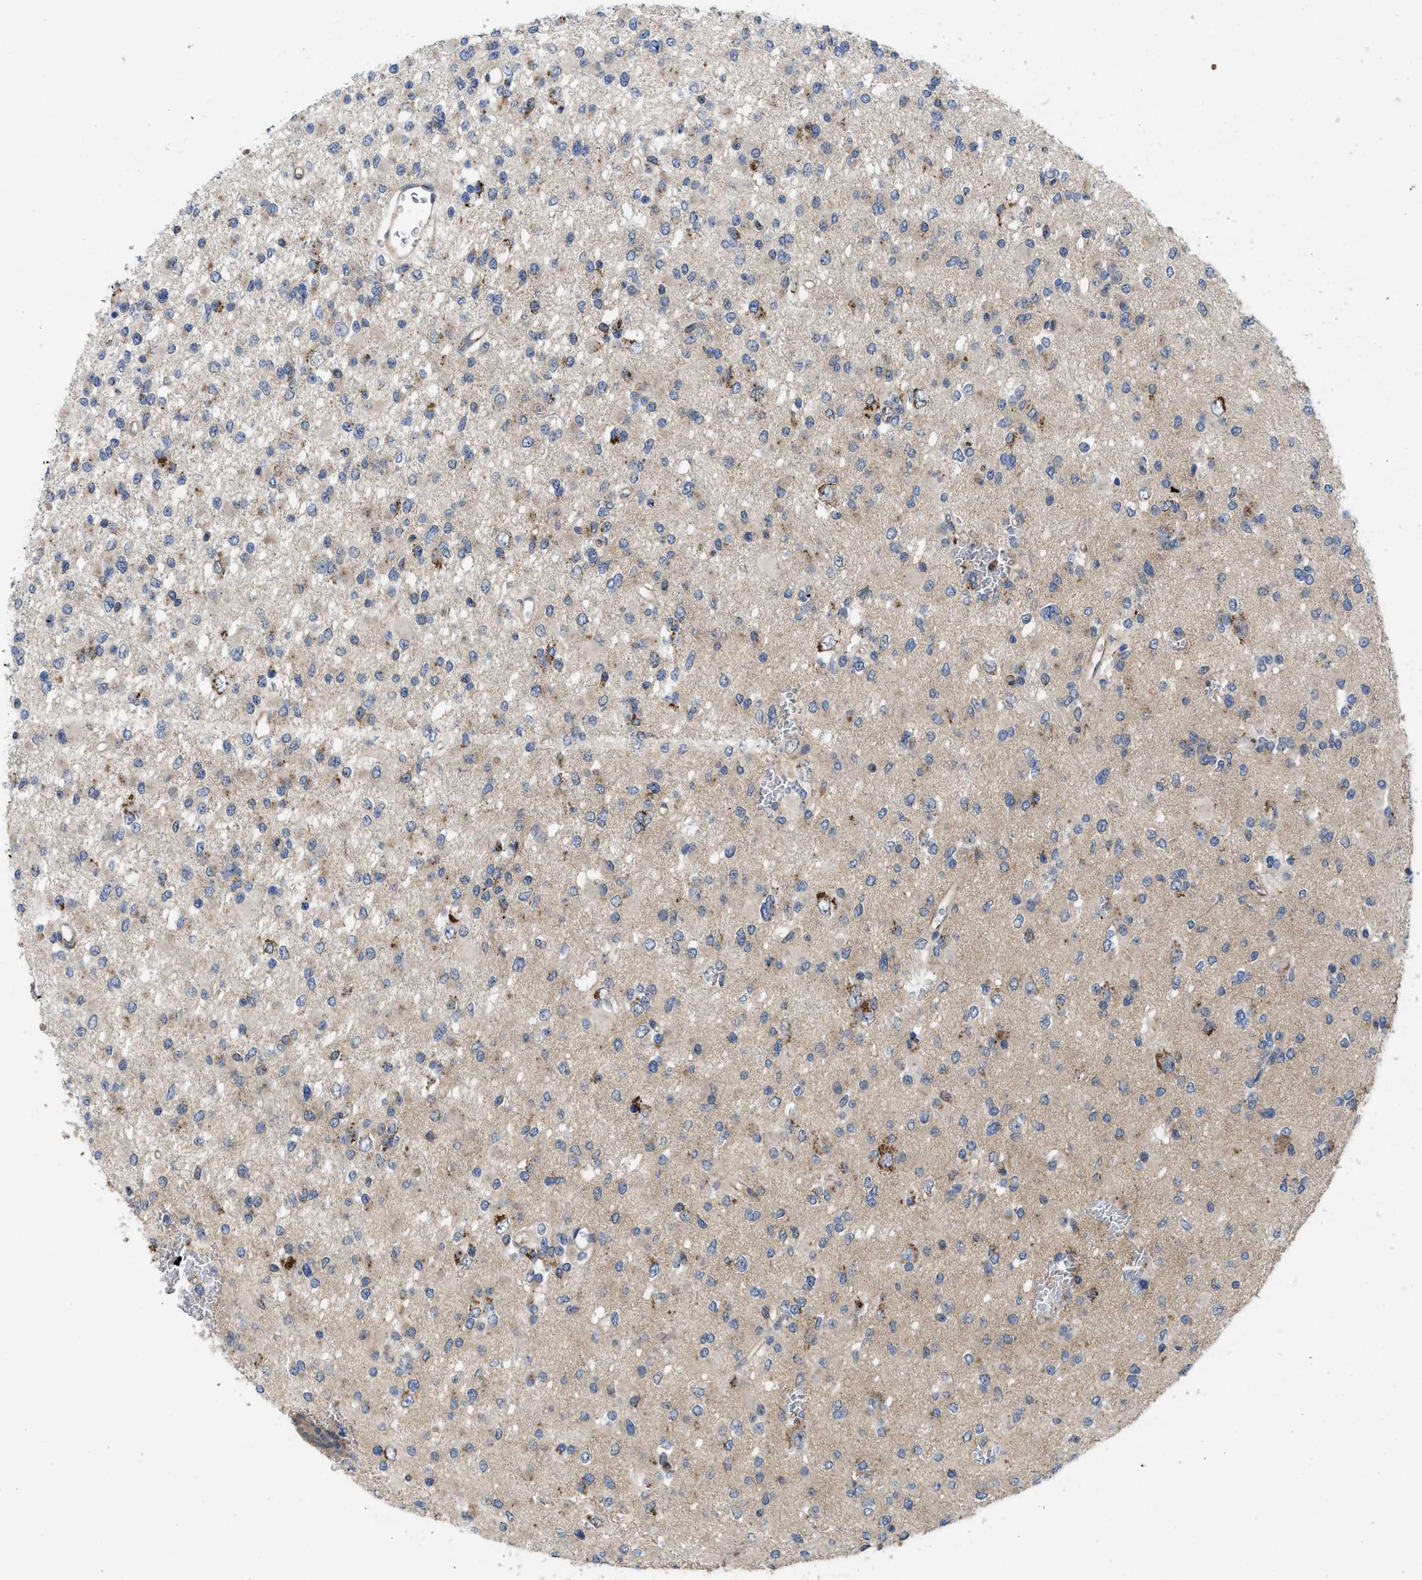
{"staining": {"intensity": "weak", "quantity": "<25%", "location": "cytoplasmic/membranous"}, "tissue": "glioma", "cell_type": "Tumor cells", "image_type": "cancer", "snomed": [{"axis": "morphology", "description": "Glioma, malignant, Low grade"}, {"axis": "topography", "description": "Brain"}], "caption": "DAB (3,3'-diaminobenzidine) immunohistochemical staining of human glioma reveals no significant expression in tumor cells. (DAB IHC visualized using brightfield microscopy, high magnification).", "gene": "PKD2", "patient": {"sex": "female", "age": 22}}